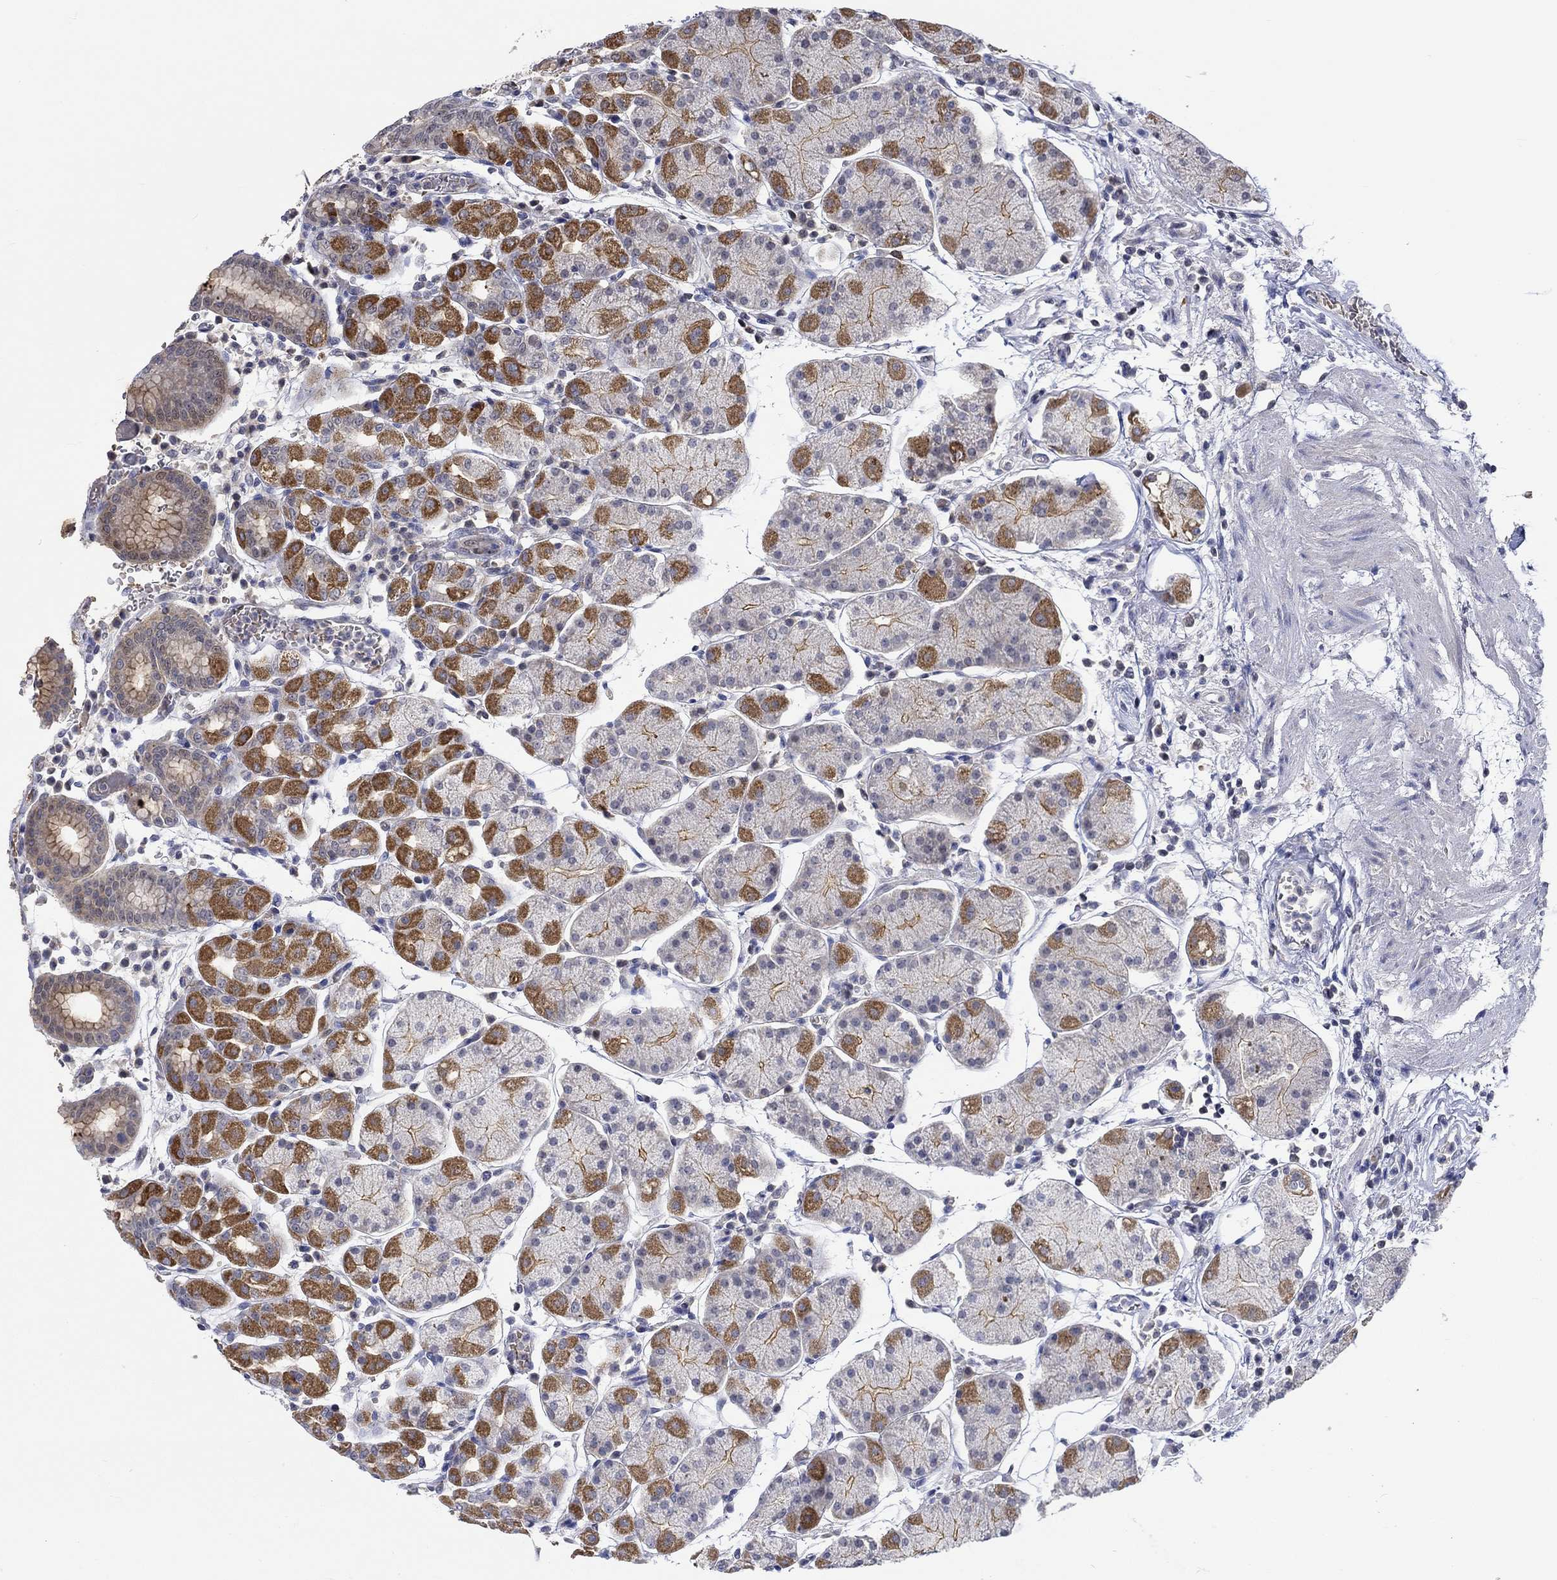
{"staining": {"intensity": "strong", "quantity": "<25%", "location": "cytoplasmic/membranous"}, "tissue": "stomach", "cell_type": "Glandular cells", "image_type": "normal", "snomed": [{"axis": "morphology", "description": "Normal tissue, NOS"}, {"axis": "topography", "description": "Stomach"}], "caption": "Immunohistochemistry (IHC) of unremarkable human stomach reveals medium levels of strong cytoplasmic/membranous expression in approximately <25% of glandular cells.", "gene": "WASF1", "patient": {"sex": "male", "age": 54}}